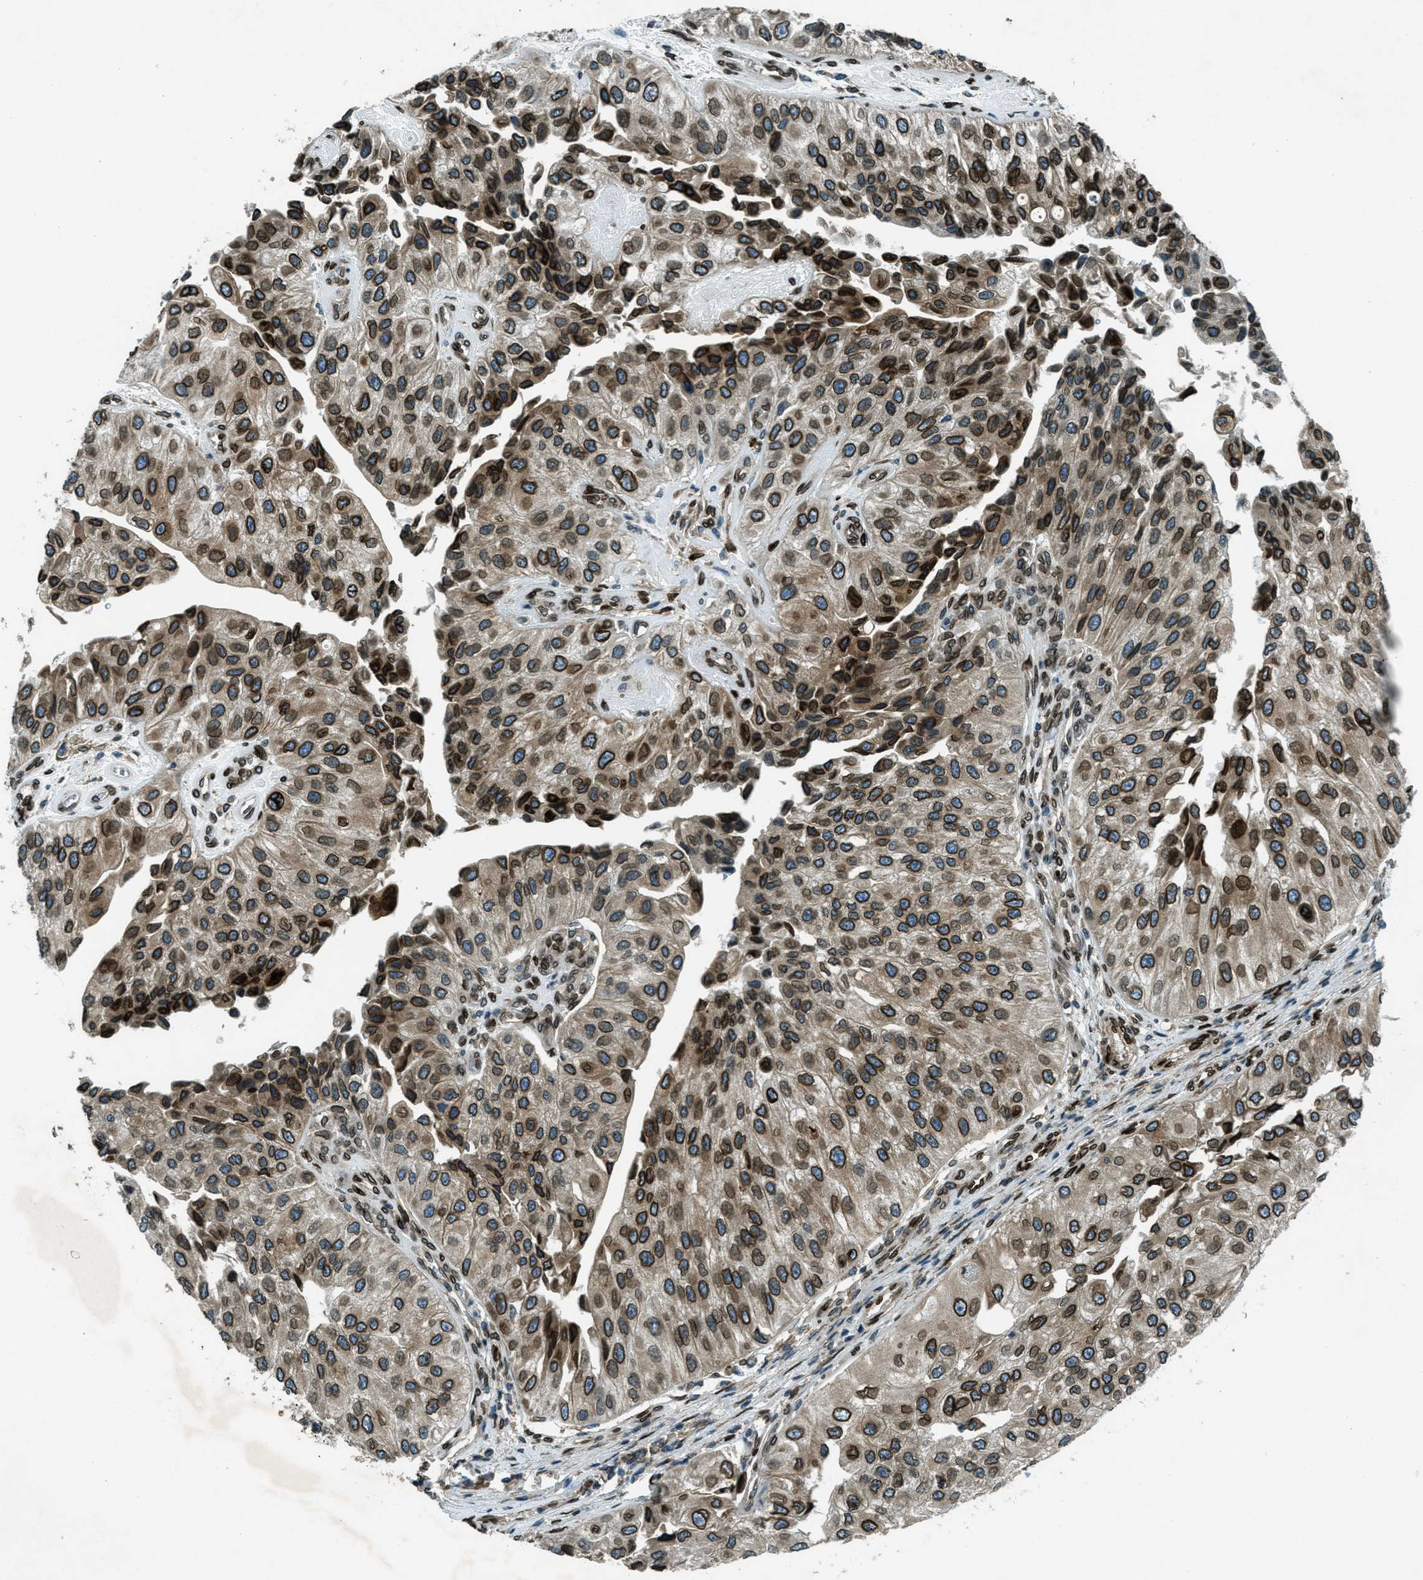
{"staining": {"intensity": "strong", "quantity": ">75%", "location": "cytoplasmic/membranous,nuclear"}, "tissue": "urothelial cancer", "cell_type": "Tumor cells", "image_type": "cancer", "snomed": [{"axis": "morphology", "description": "Urothelial carcinoma, High grade"}, {"axis": "topography", "description": "Kidney"}, {"axis": "topography", "description": "Urinary bladder"}], "caption": "Protein analysis of high-grade urothelial carcinoma tissue reveals strong cytoplasmic/membranous and nuclear expression in about >75% of tumor cells.", "gene": "LEMD2", "patient": {"sex": "male", "age": 77}}